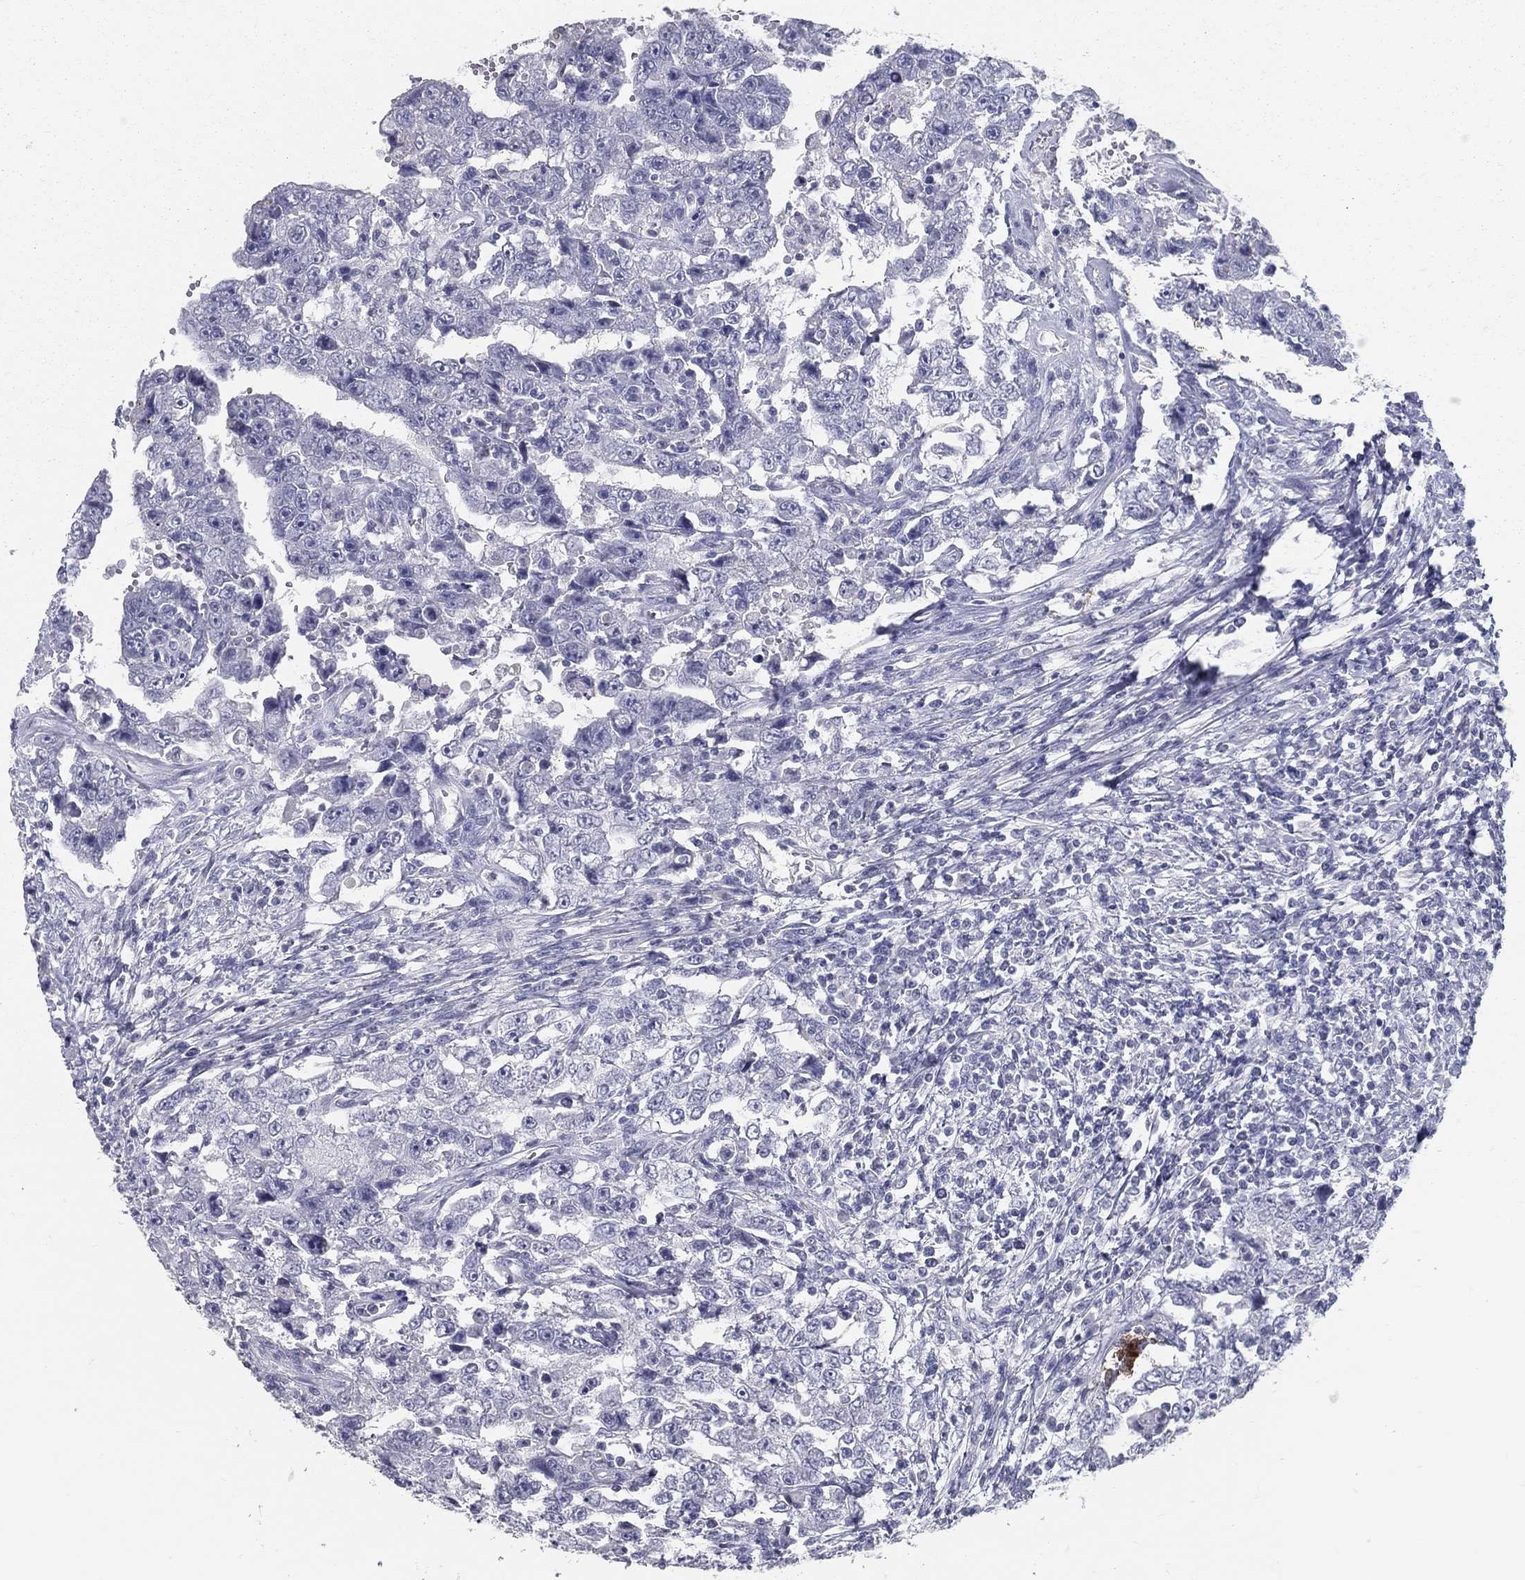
{"staining": {"intensity": "negative", "quantity": "none", "location": "none"}, "tissue": "testis cancer", "cell_type": "Tumor cells", "image_type": "cancer", "snomed": [{"axis": "morphology", "description": "Carcinoma, Embryonal, NOS"}, {"axis": "topography", "description": "Testis"}], "caption": "Tumor cells show no significant staining in embryonal carcinoma (testis). (DAB immunohistochemistry visualized using brightfield microscopy, high magnification).", "gene": "ACE2", "patient": {"sex": "male", "age": 26}}